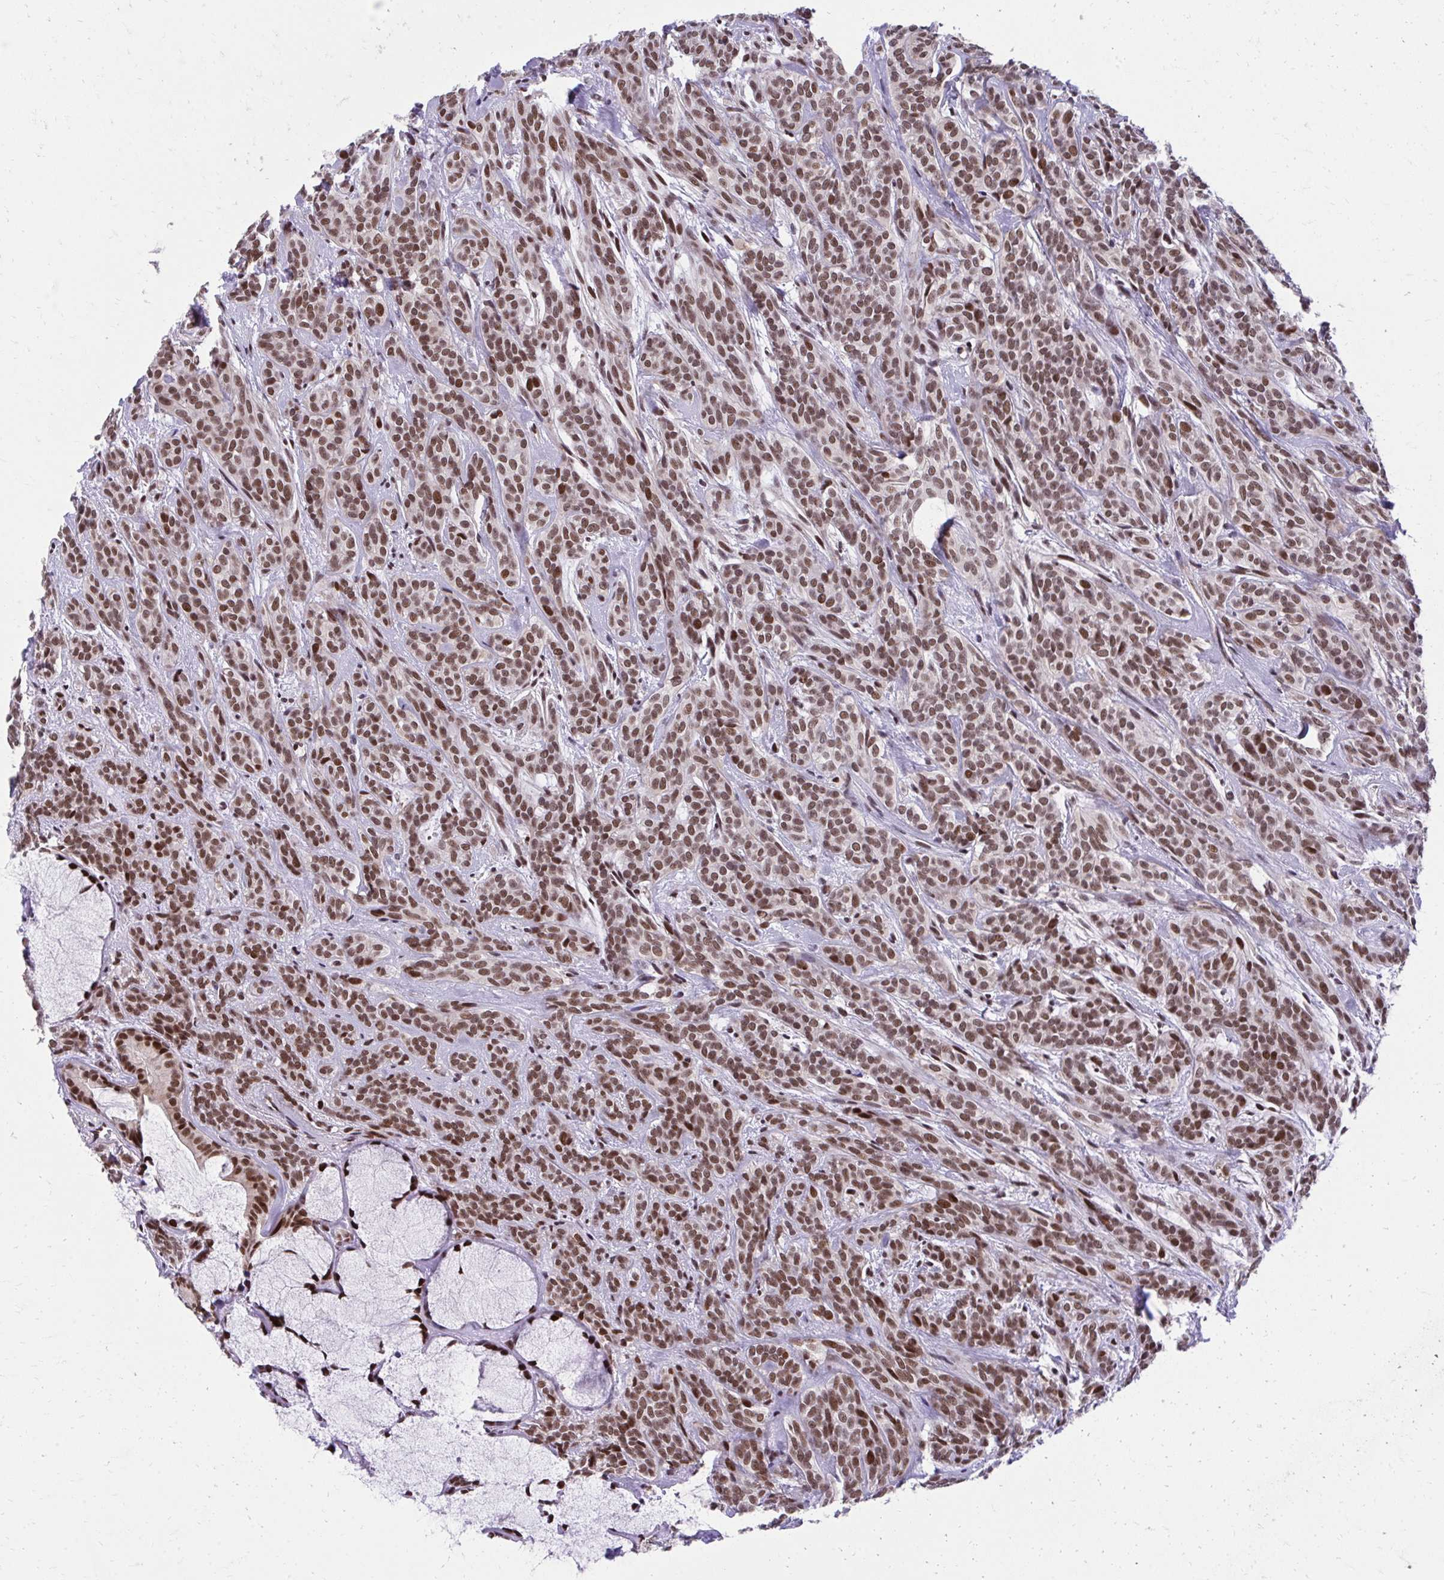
{"staining": {"intensity": "moderate", "quantity": ">75%", "location": "nuclear"}, "tissue": "head and neck cancer", "cell_type": "Tumor cells", "image_type": "cancer", "snomed": [{"axis": "morphology", "description": "Adenocarcinoma, NOS"}, {"axis": "topography", "description": "Head-Neck"}], "caption": "Protein staining exhibits moderate nuclear staining in approximately >75% of tumor cells in head and neck cancer (adenocarcinoma).", "gene": "HOXA4", "patient": {"sex": "female", "age": 57}}